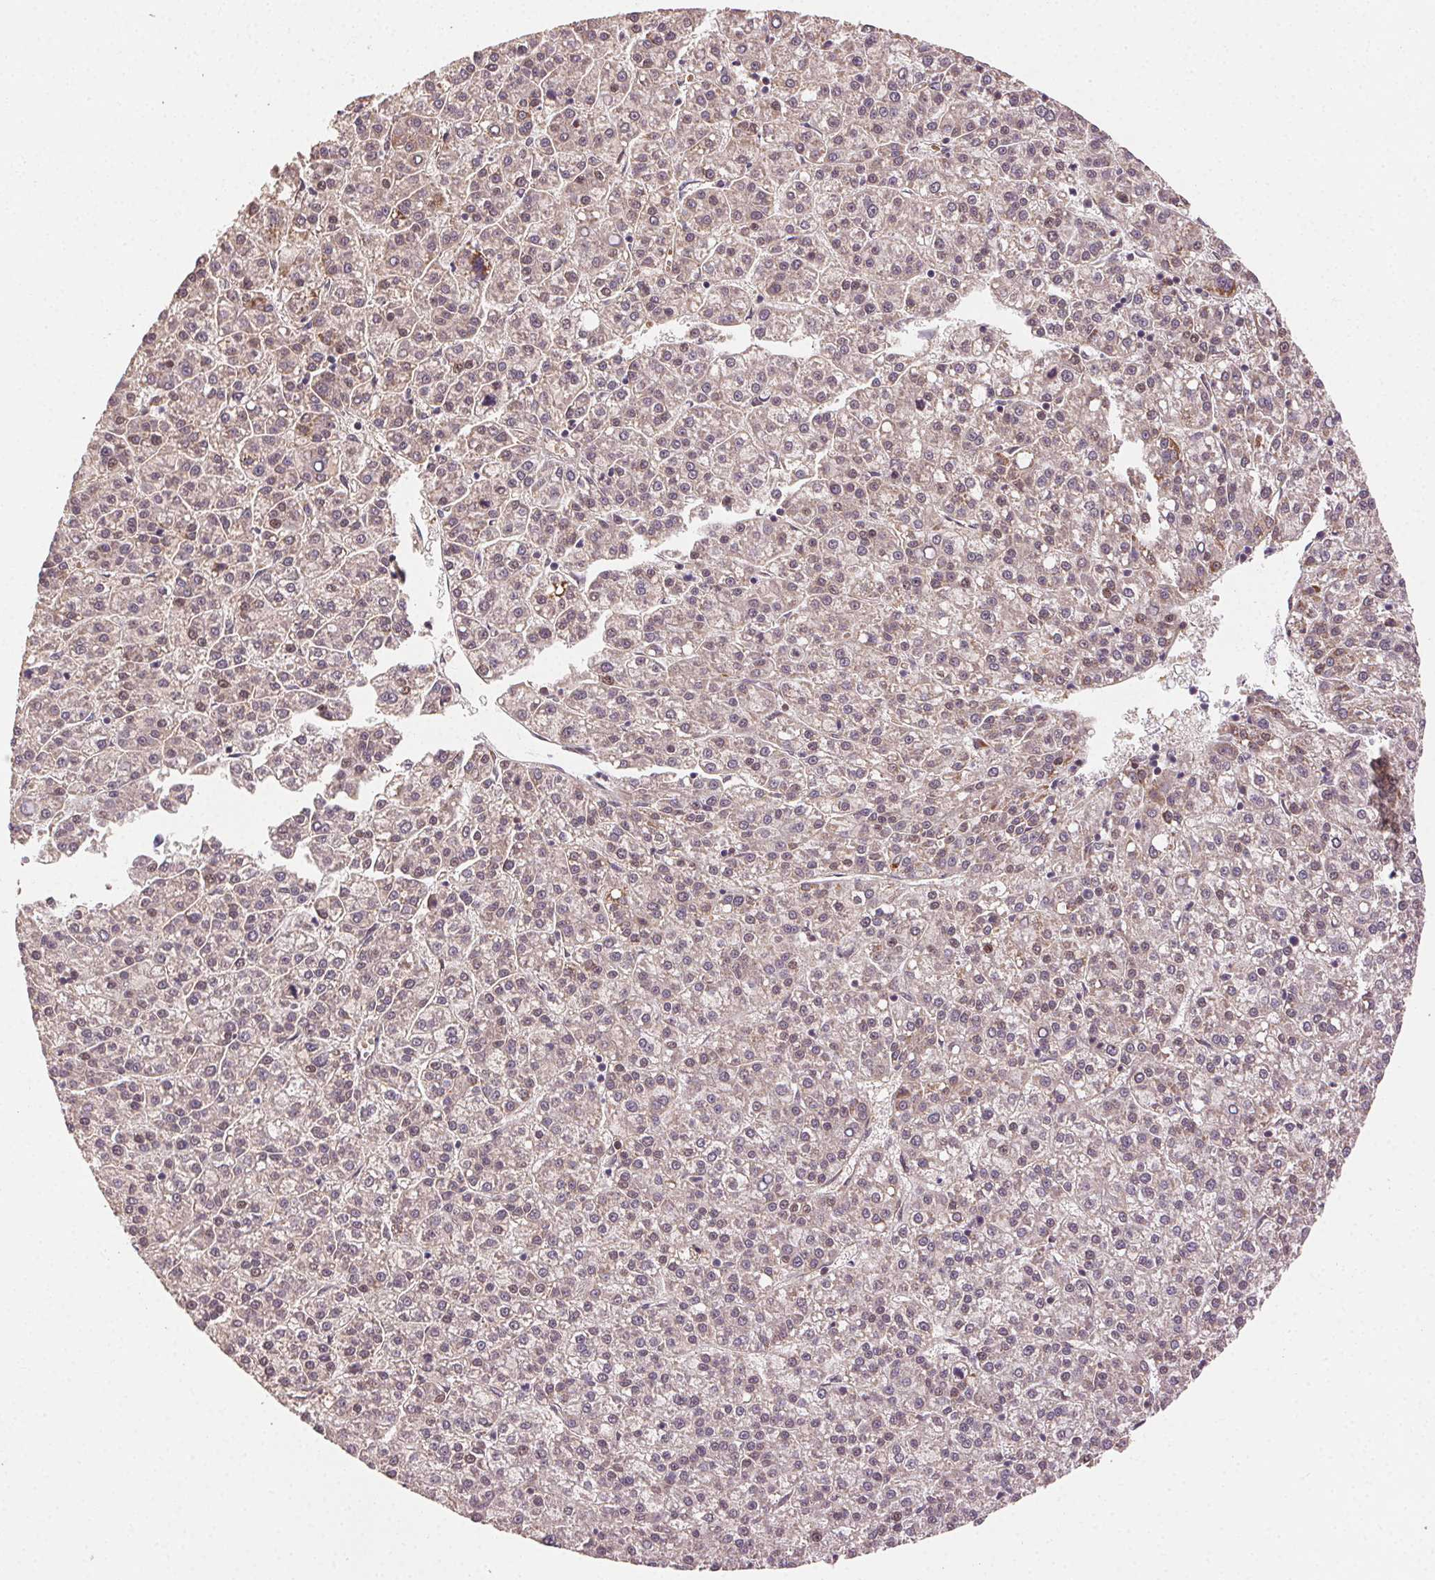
{"staining": {"intensity": "weak", "quantity": ">75%", "location": "cytoplasmic/membranous"}, "tissue": "liver cancer", "cell_type": "Tumor cells", "image_type": "cancer", "snomed": [{"axis": "morphology", "description": "Carcinoma, Hepatocellular, NOS"}, {"axis": "topography", "description": "Liver"}], "caption": "High-power microscopy captured an immunohistochemistry micrograph of hepatocellular carcinoma (liver), revealing weak cytoplasmic/membranous expression in approximately >75% of tumor cells.", "gene": "KLHL15", "patient": {"sex": "female", "age": 58}}